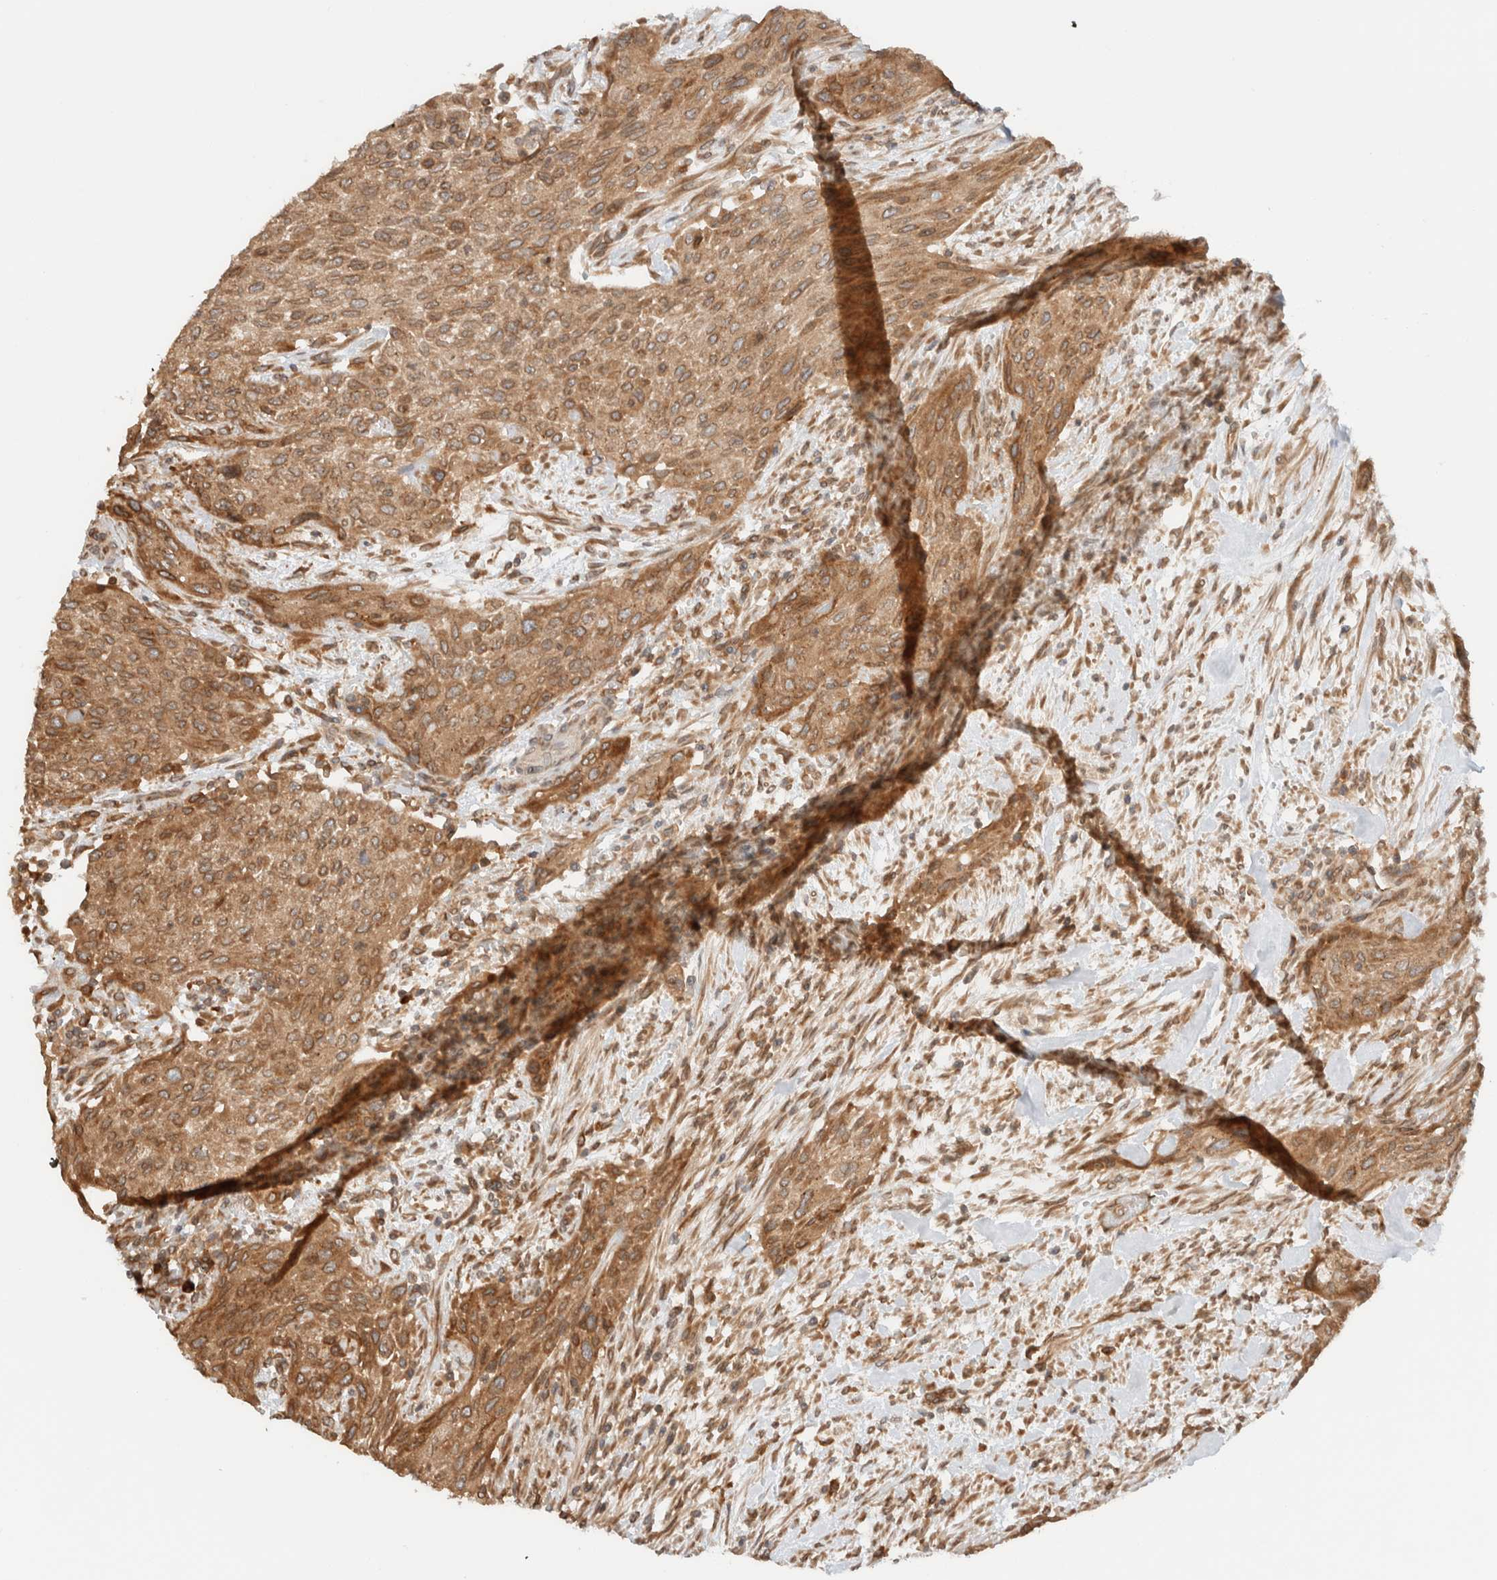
{"staining": {"intensity": "moderate", "quantity": ">75%", "location": "cytoplasmic/membranous"}, "tissue": "urothelial cancer", "cell_type": "Tumor cells", "image_type": "cancer", "snomed": [{"axis": "morphology", "description": "Urothelial carcinoma, Low grade"}, {"axis": "morphology", "description": "Urothelial carcinoma, High grade"}, {"axis": "topography", "description": "Urinary bladder"}], "caption": "Urothelial cancer stained for a protein demonstrates moderate cytoplasmic/membranous positivity in tumor cells. The staining is performed using DAB (3,3'-diaminobenzidine) brown chromogen to label protein expression. The nuclei are counter-stained blue using hematoxylin.", "gene": "ARFGEF2", "patient": {"sex": "male", "age": 35}}